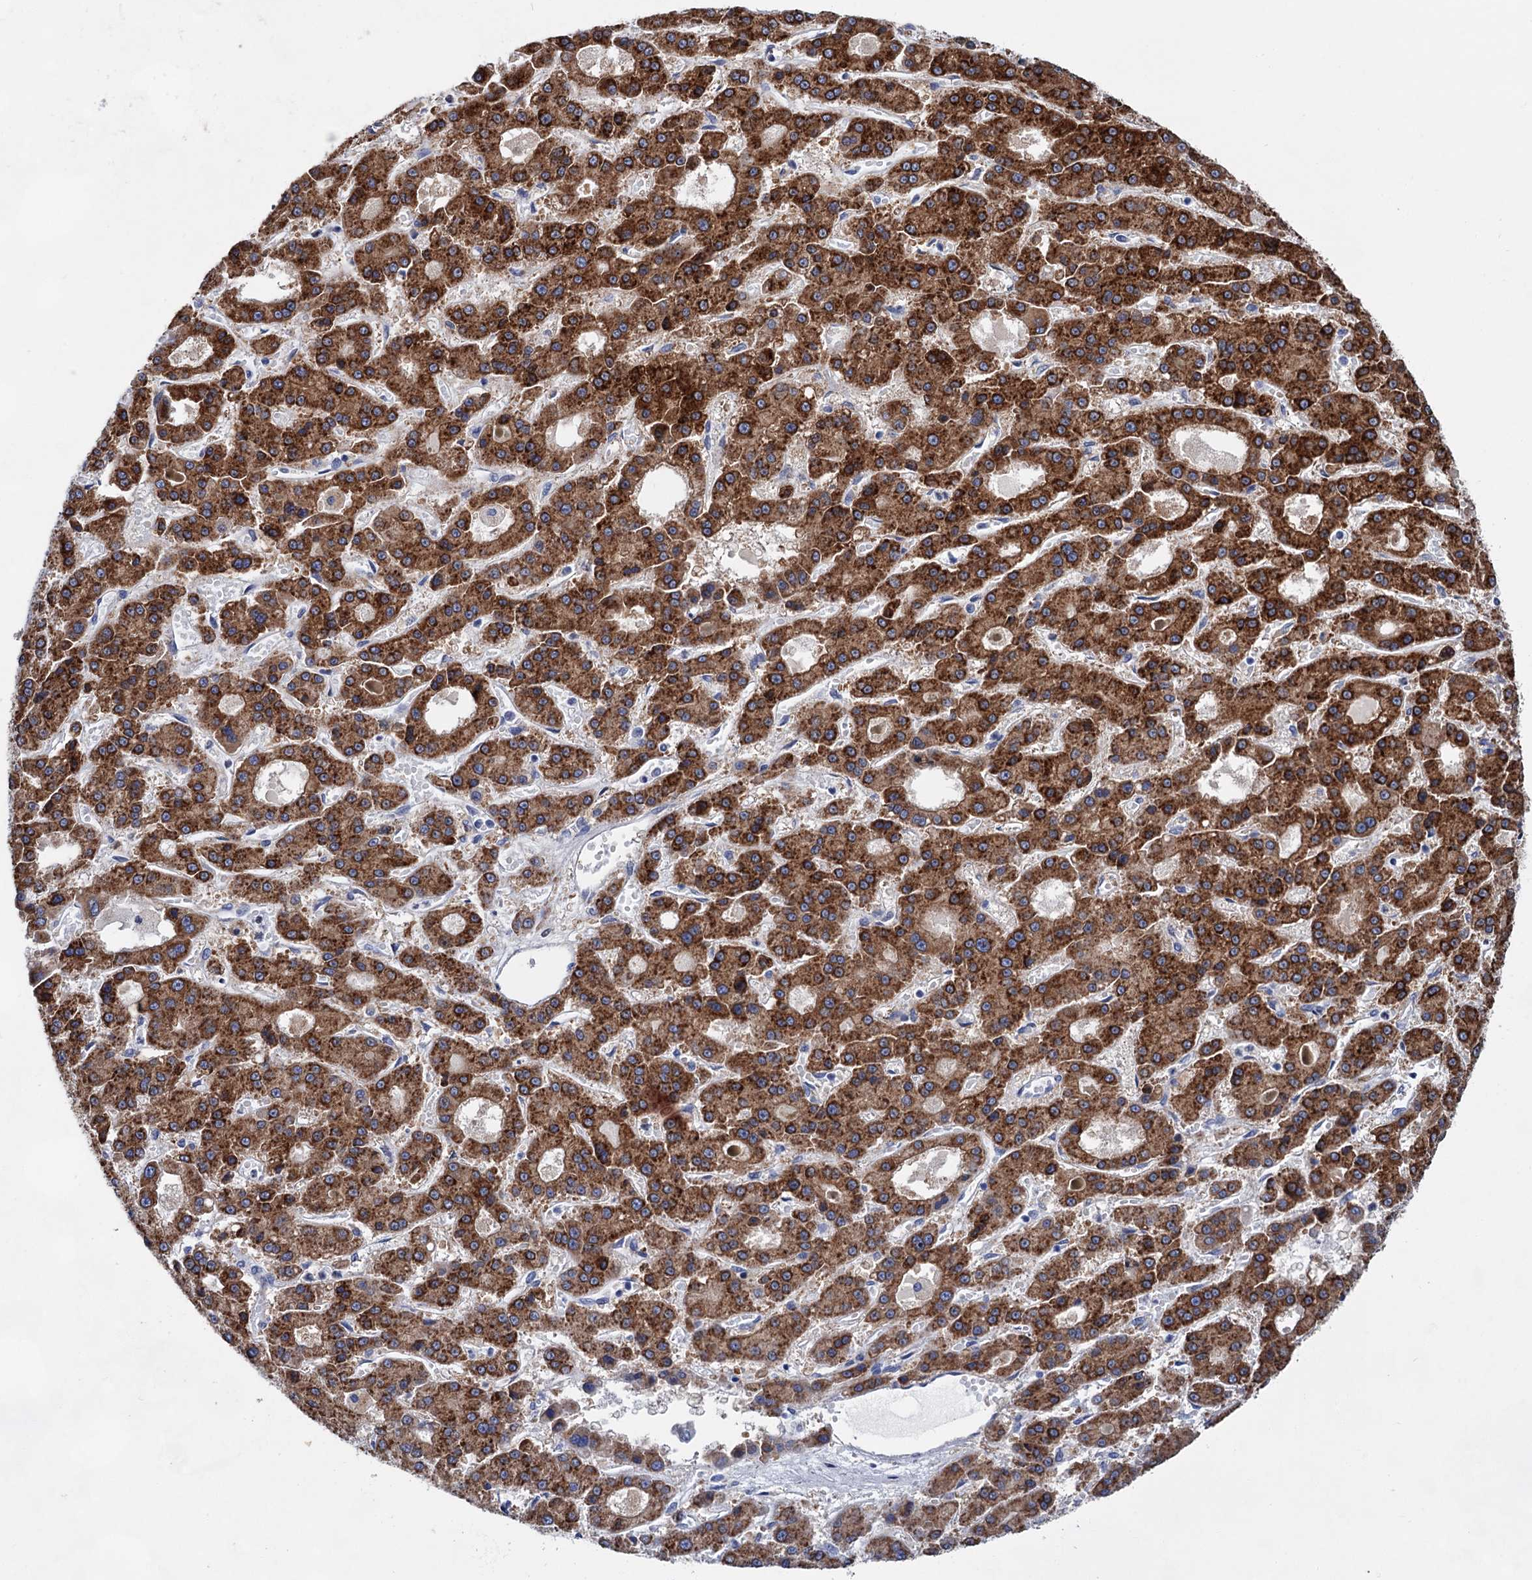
{"staining": {"intensity": "strong", "quantity": "25%-75%", "location": "cytoplasmic/membranous"}, "tissue": "liver cancer", "cell_type": "Tumor cells", "image_type": "cancer", "snomed": [{"axis": "morphology", "description": "Carcinoma, Hepatocellular, NOS"}, {"axis": "topography", "description": "Liver"}], "caption": "Strong cytoplasmic/membranous positivity is present in about 25%-75% of tumor cells in liver hepatocellular carcinoma.", "gene": "MORN3", "patient": {"sex": "male", "age": 70}}